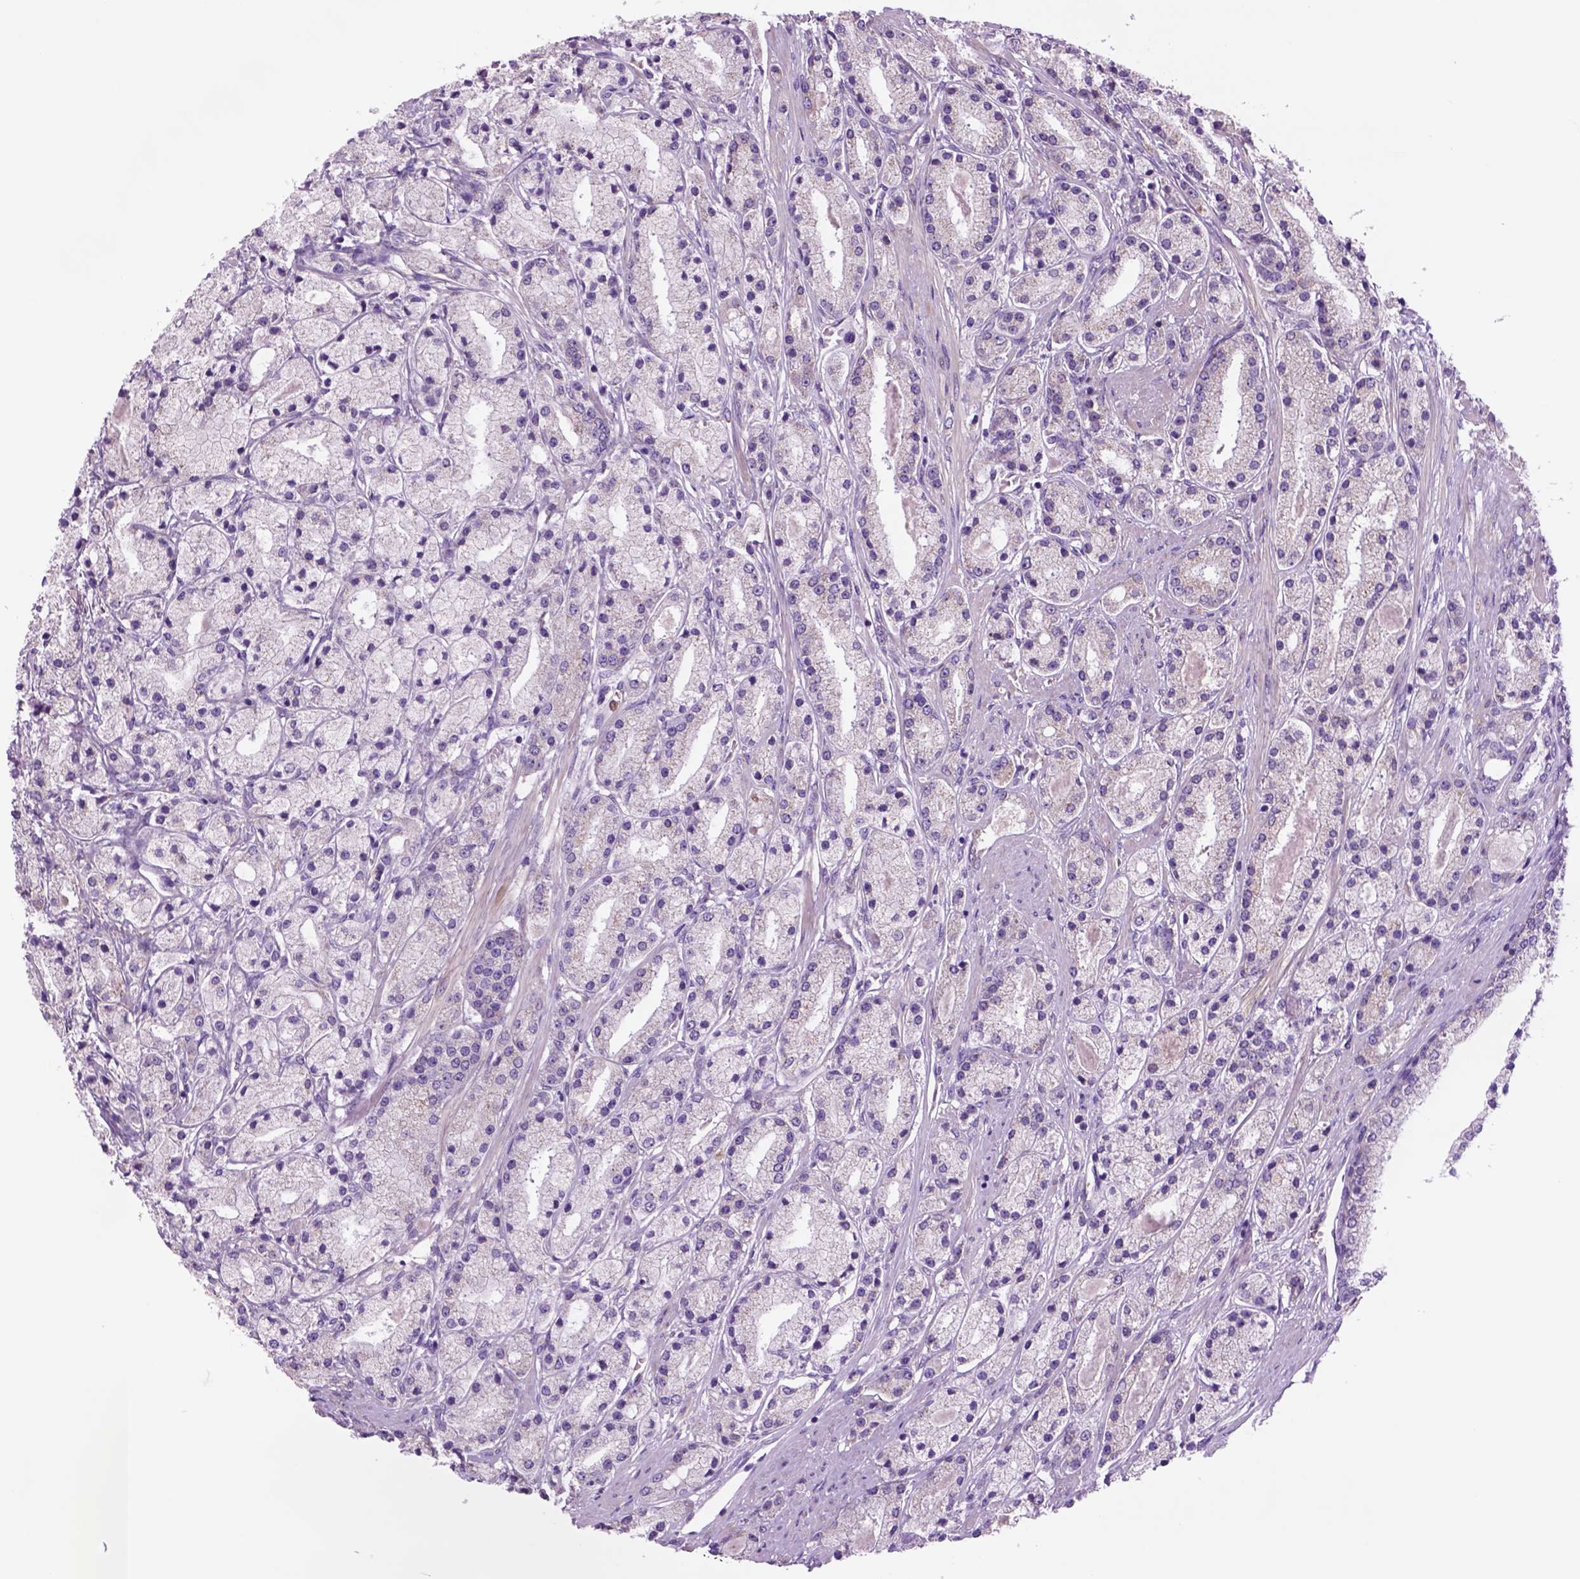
{"staining": {"intensity": "negative", "quantity": "none", "location": "none"}, "tissue": "prostate cancer", "cell_type": "Tumor cells", "image_type": "cancer", "snomed": [{"axis": "morphology", "description": "Adenocarcinoma, High grade"}, {"axis": "topography", "description": "Prostate"}], "caption": "A histopathology image of high-grade adenocarcinoma (prostate) stained for a protein exhibits no brown staining in tumor cells. Nuclei are stained in blue.", "gene": "PIAS3", "patient": {"sex": "male", "age": 67}}